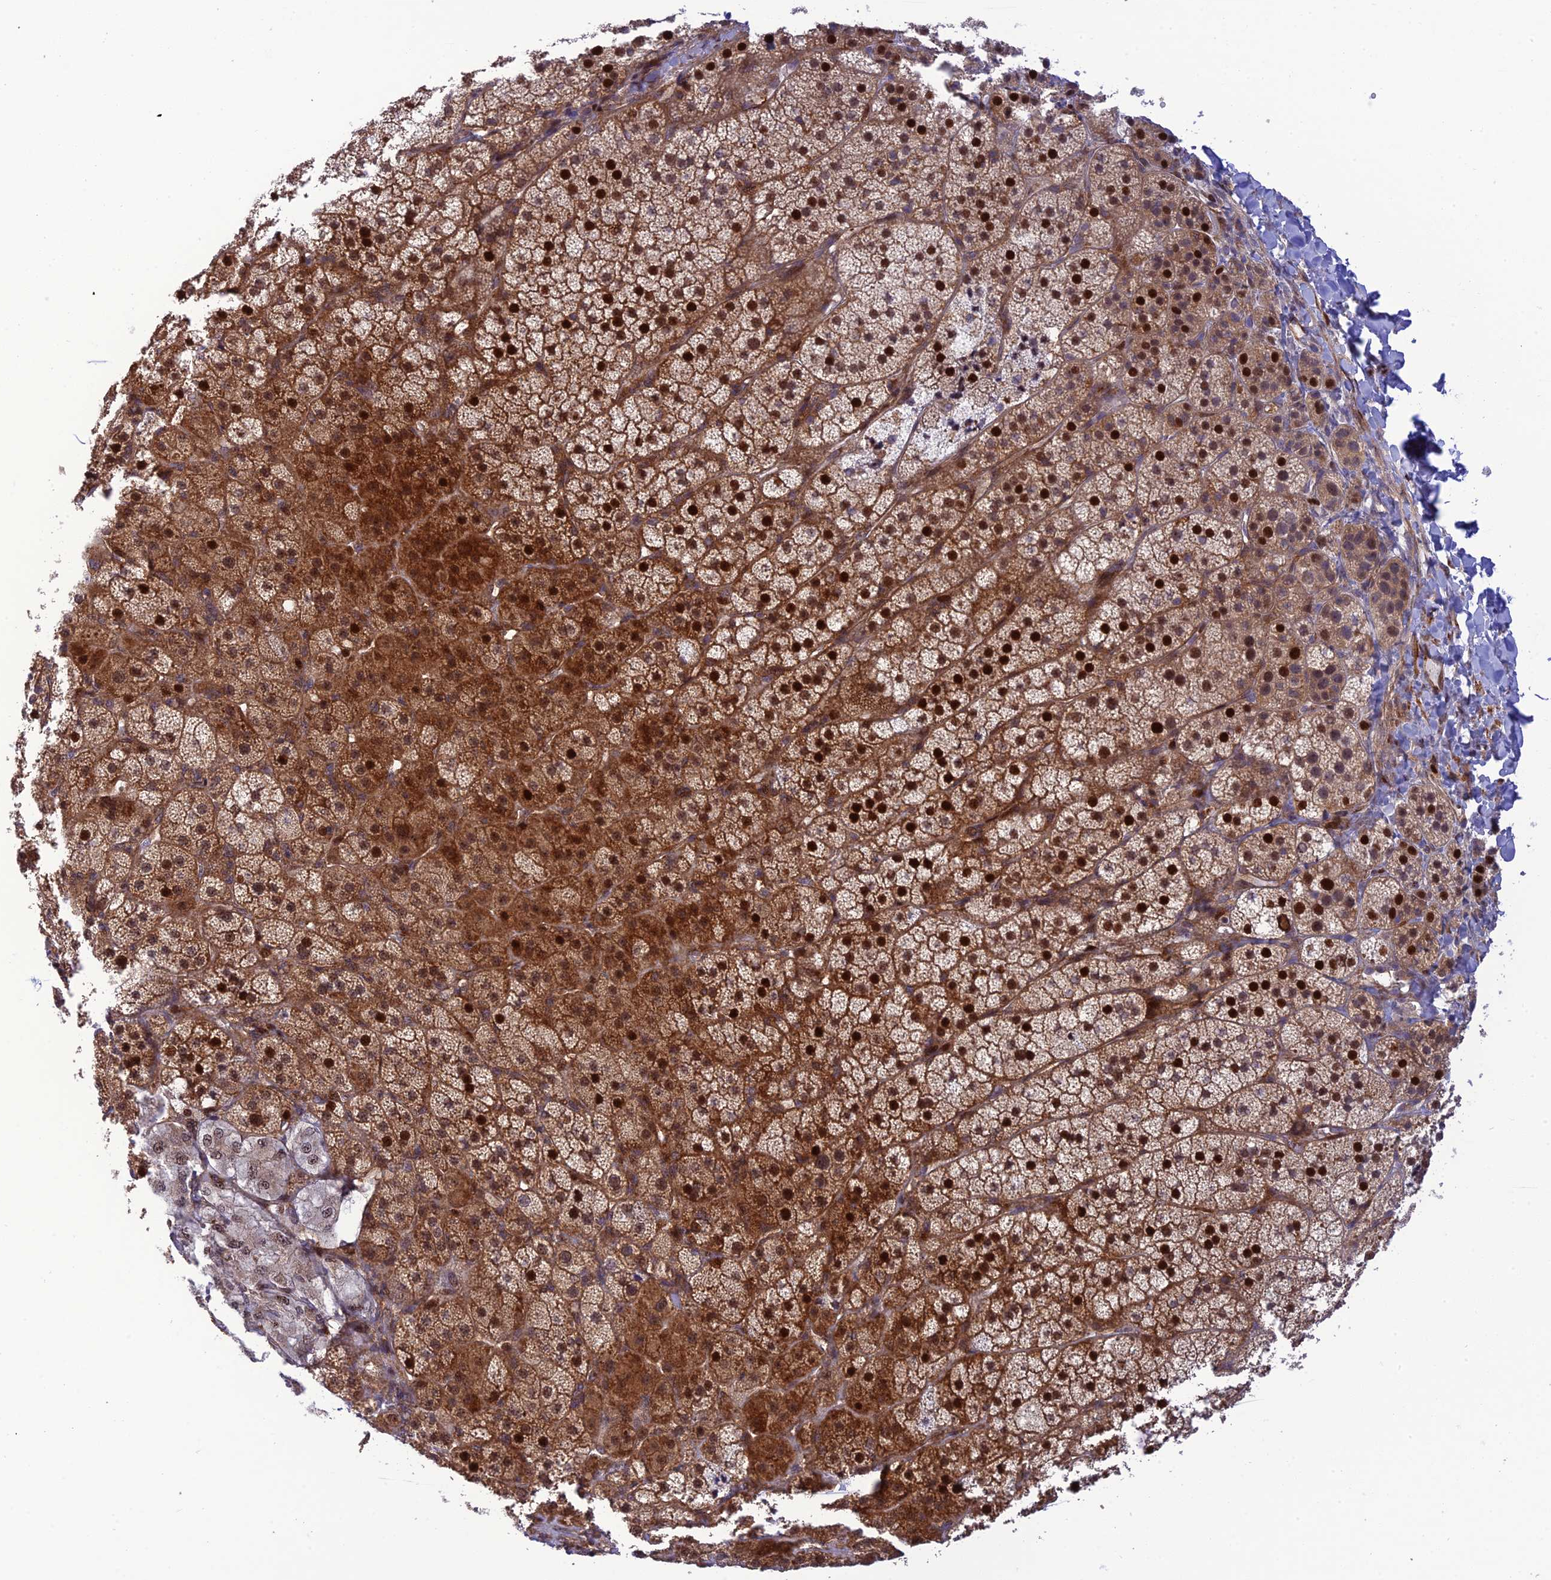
{"staining": {"intensity": "strong", "quantity": ">75%", "location": "cytoplasmic/membranous,nuclear"}, "tissue": "adrenal gland", "cell_type": "Glandular cells", "image_type": "normal", "snomed": [{"axis": "morphology", "description": "Normal tissue, NOS"}, {"axis": "topography", "description": "Adrenal gland"}], "caption": "Immunohistochemical staining of unremarkable human adrenal gland displays strong cytoplasmic/membranous,nuclear protein positivity in approximately >75% of glandular cells.", "gene": "ZNF584", "patient": {"sex": "female", "age": 44}}